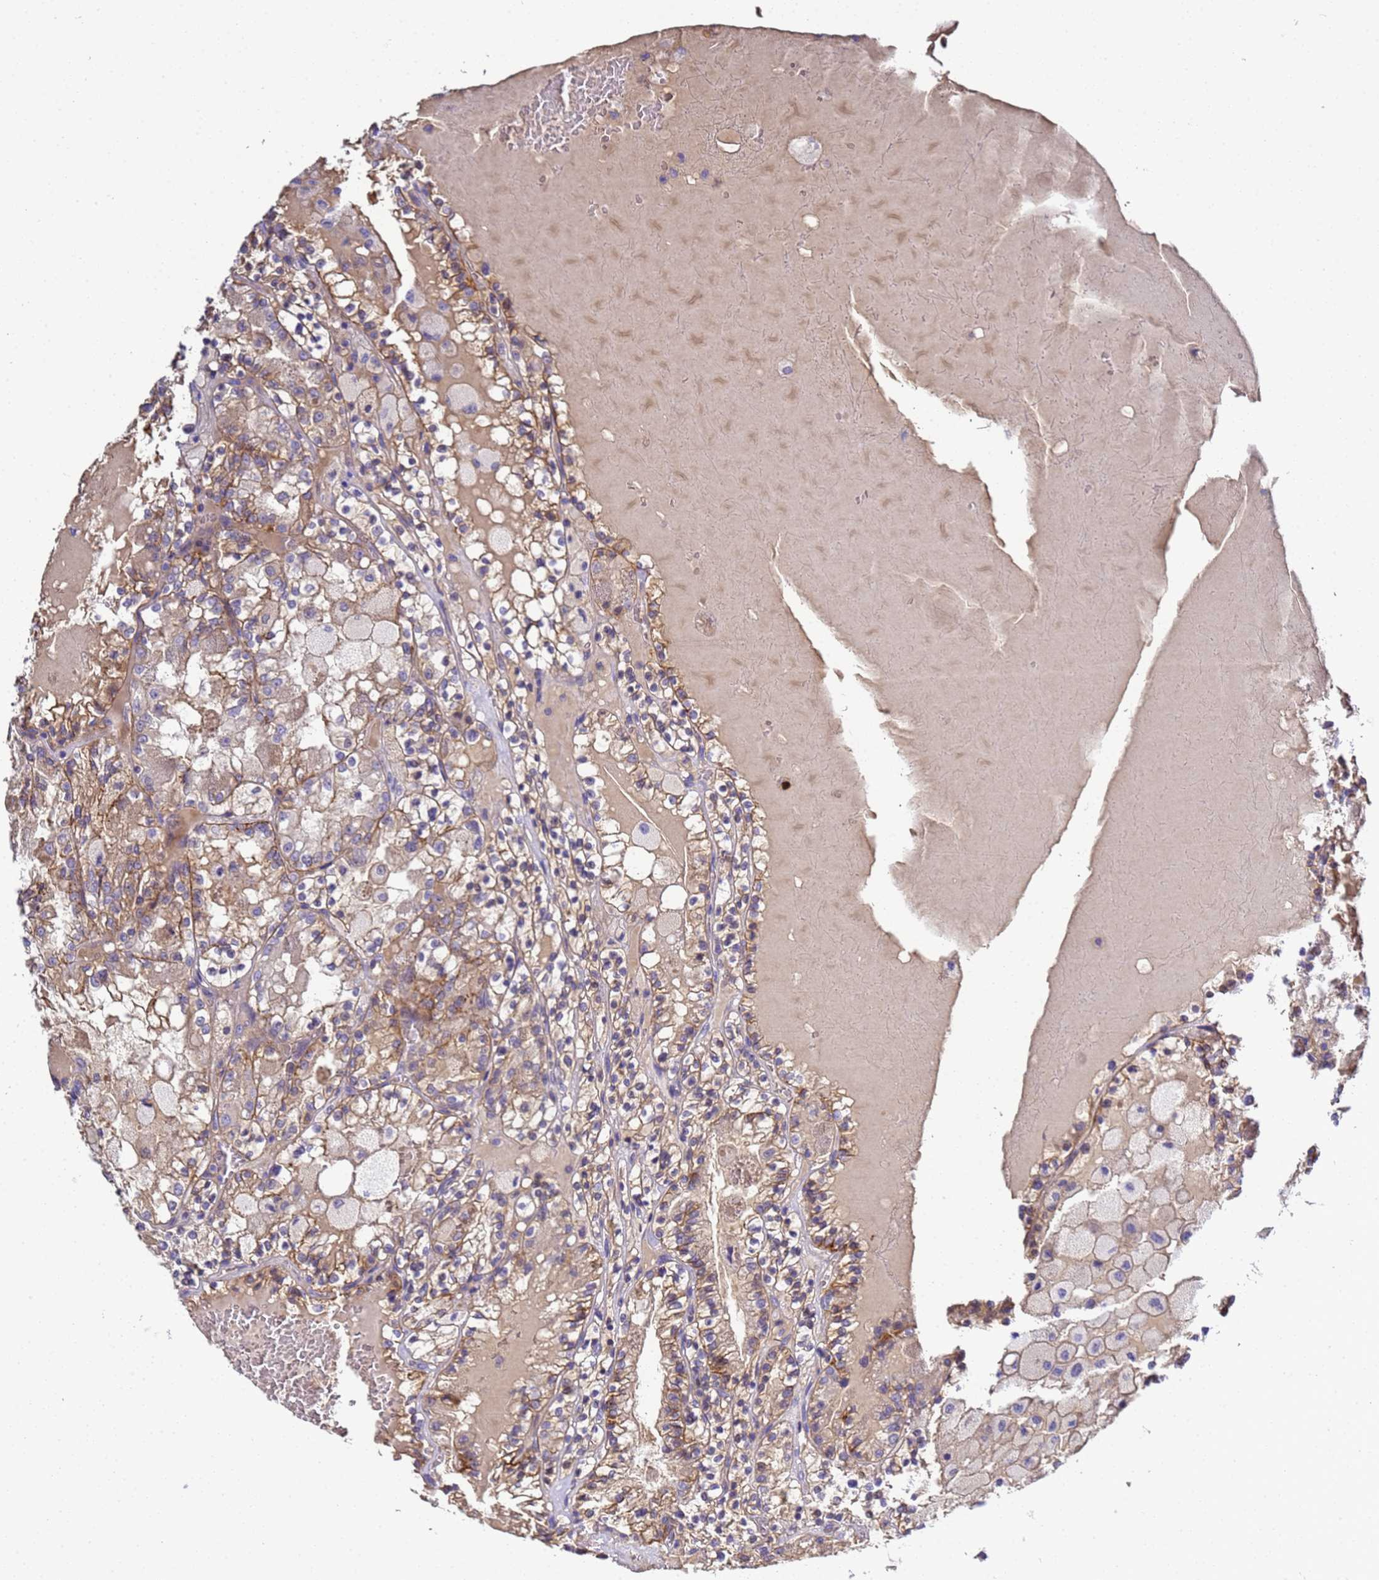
{"staining": {"intensity": "moderate", "quantity": ">75%", "location": "cytoplasmic/membranous"}, "tissue": "renal cancer", "cell_type": "Tumor cells", "image_type": "cancer", "snomed": [{"axis": "morphology", "description": "Adenocarcinoma, NOS"}, {"axis": "topography", "description": "Kidney"}], "caption": "Immunohistochemistry (DAB (3,3'-diaminobenzidine)) staining of human renal cancer (adenocarcinoma) exhibits moderate cytoplasmic/membranous protein positivity in approximately >75% of tumor cells.", "gene": "TBCD", "patient": {"sex": "female", "age": 56}}